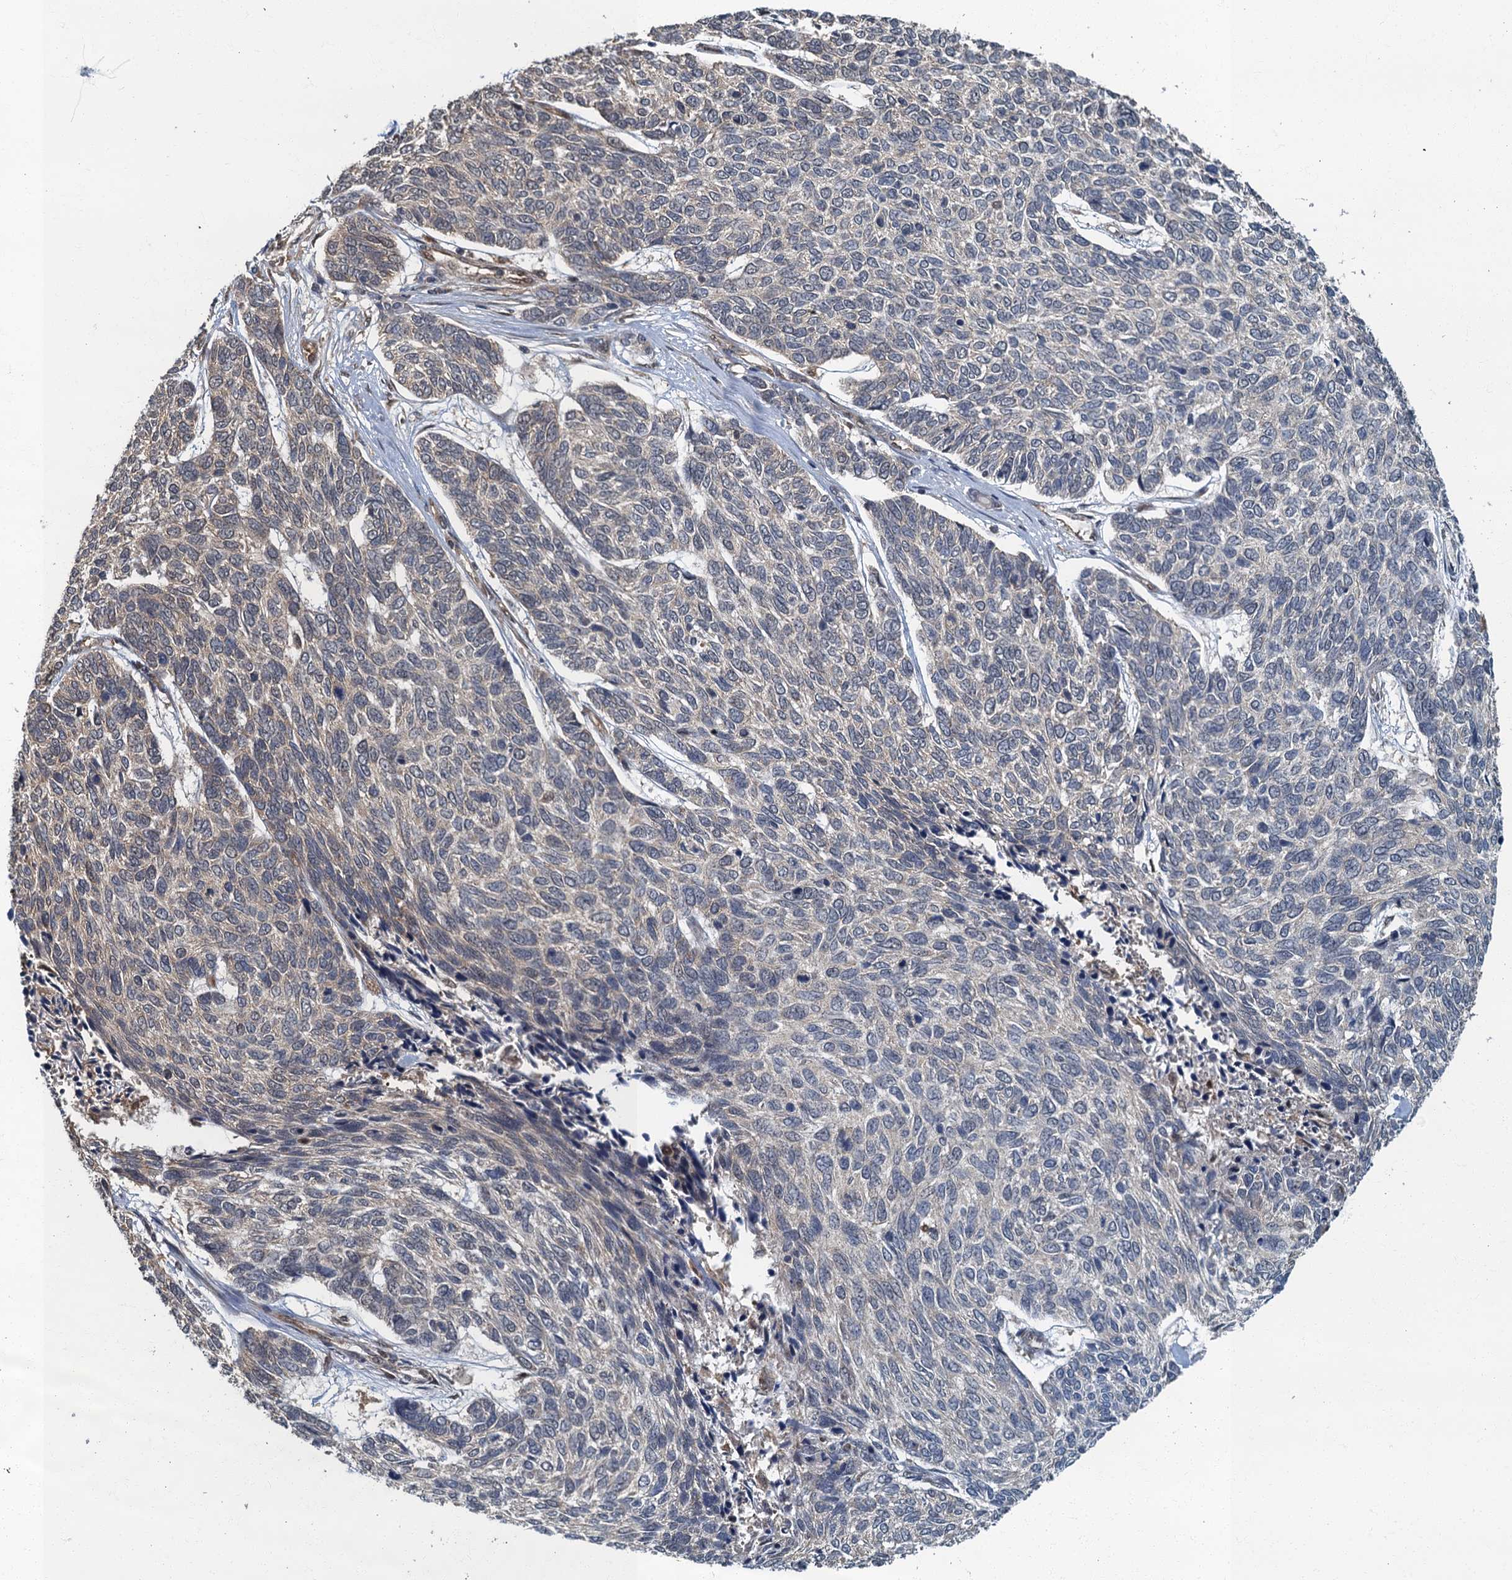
{"staining": {"intensity": "weak", "quantity": "<25%", "location": "cytoplasmic/membranous"}, "tissue": "skin cancer", "cell_type": "Tumor cells", "image_type": "cancer", "snomed": [{"axis": "morphology", "description": "Basal cell carcinoma"}, {"axis": "topography", "description": "Skin"}], "caption": "Skin cancer (basal cell carcinoma) was stained to show a protein in brown. There is no significant positivity in tumor cells. (Stains: DAB IHC with hematoxylin counter stain, Microscopy: brightfield microscopy at high magnification).", "gene": "TBCK", "patient": {"sex": "female", "age": 65}}